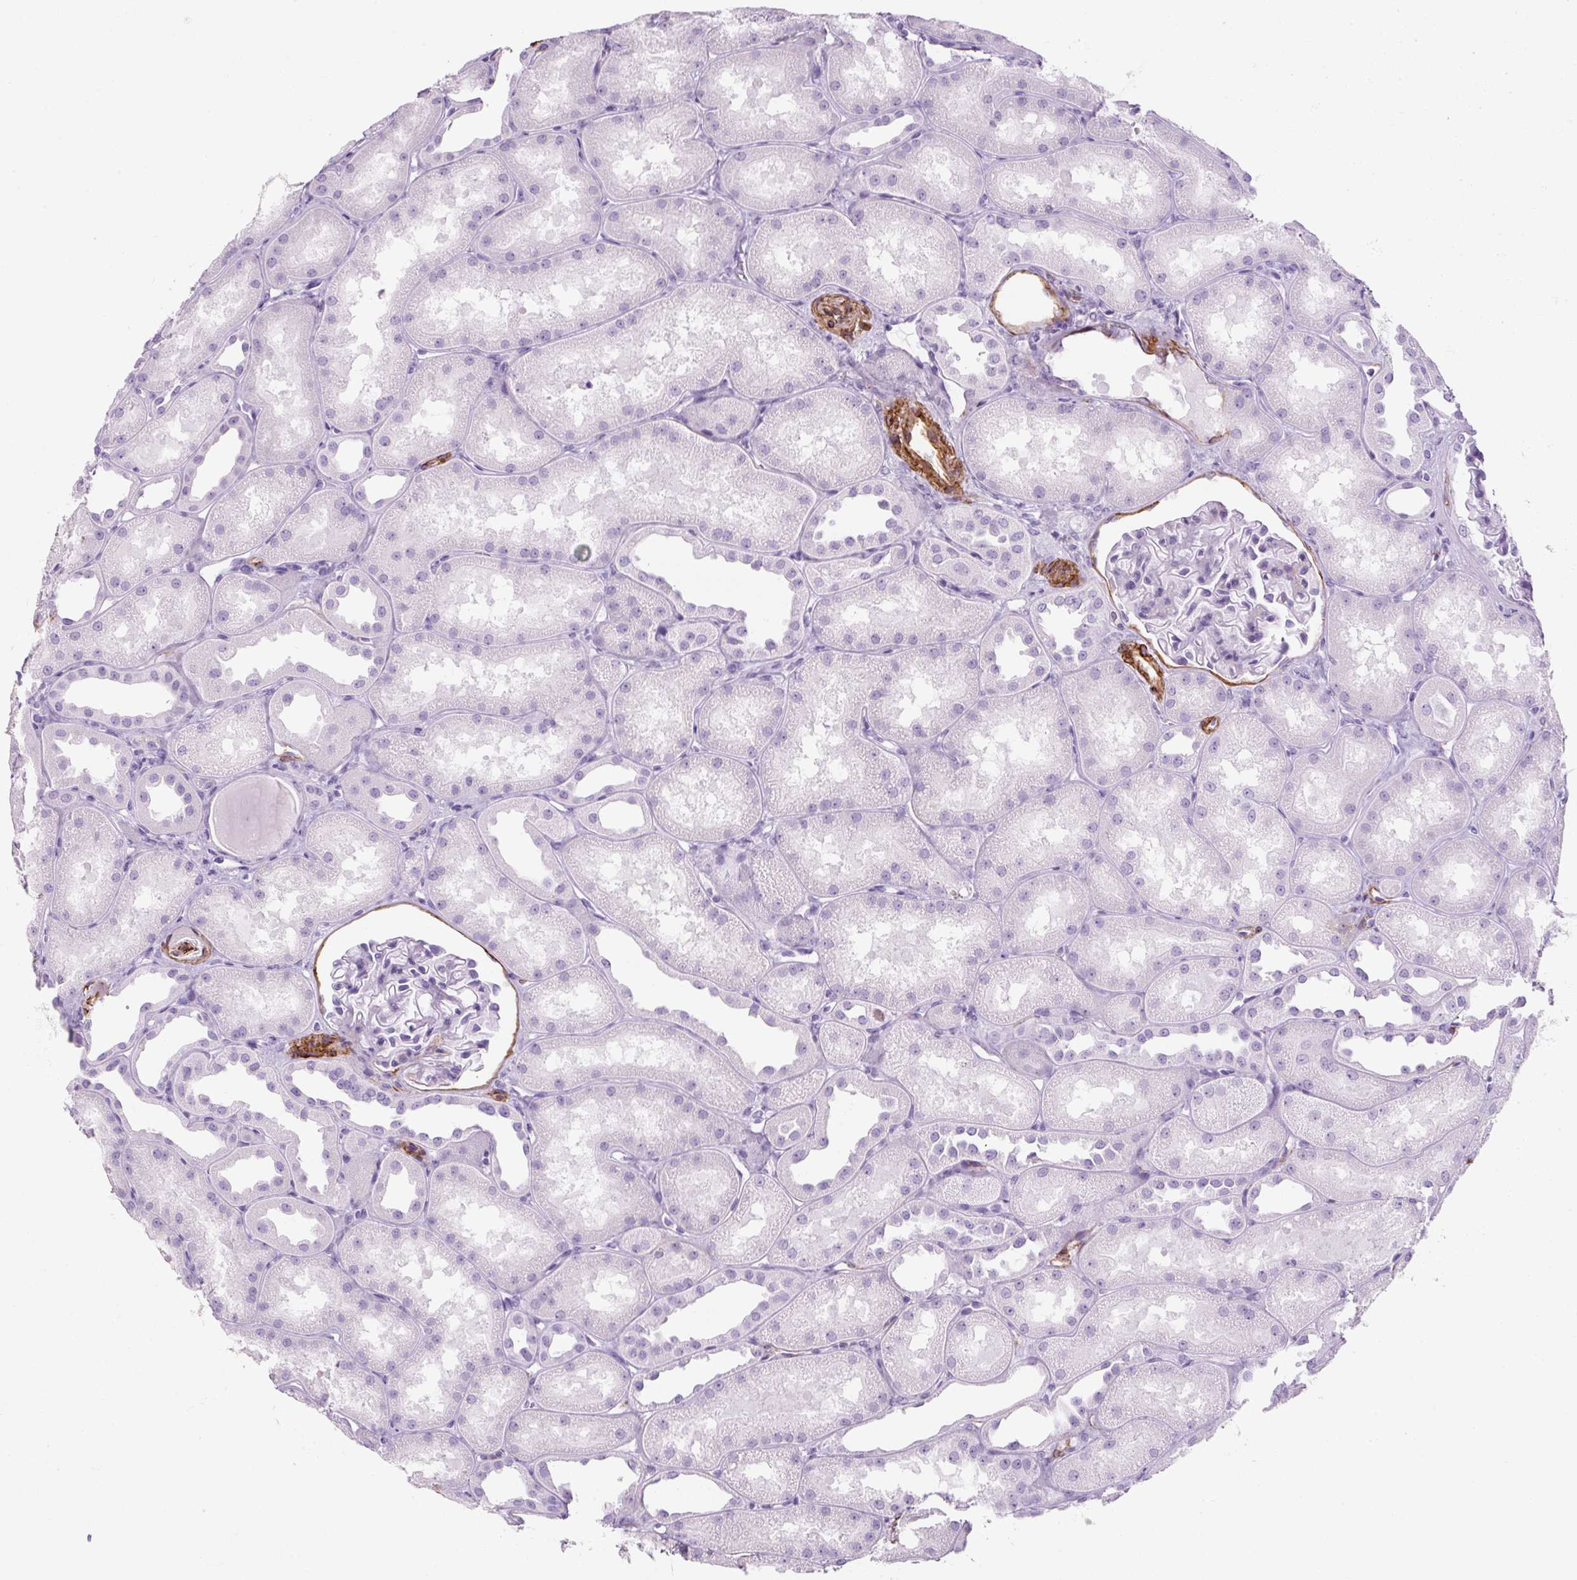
{"staining": {"intensity": "negative", "quantity": "none", "location": "none"}, "tissue": "kidney", "cell_type": "Cells in glomeruli", "image_type": "normal", "snomed": [{"axis": "morphology", "description": "Normal tissue, NOS"}, {"axis": "topography", "description": "Kidney"}], "caption": "Photomicrograph shows no significant protein positivity in cells in glomeruli of unremarkable kidney. The staining was performed using DAB (3,3'-diaminobenzidine) to visualize the protein expression in brown, while the nuclei were stained in blue with hematoxylin (Magnification: 20x).", "gene": "CAVIN3", "patient": {"sex": "male", "age": 61}}